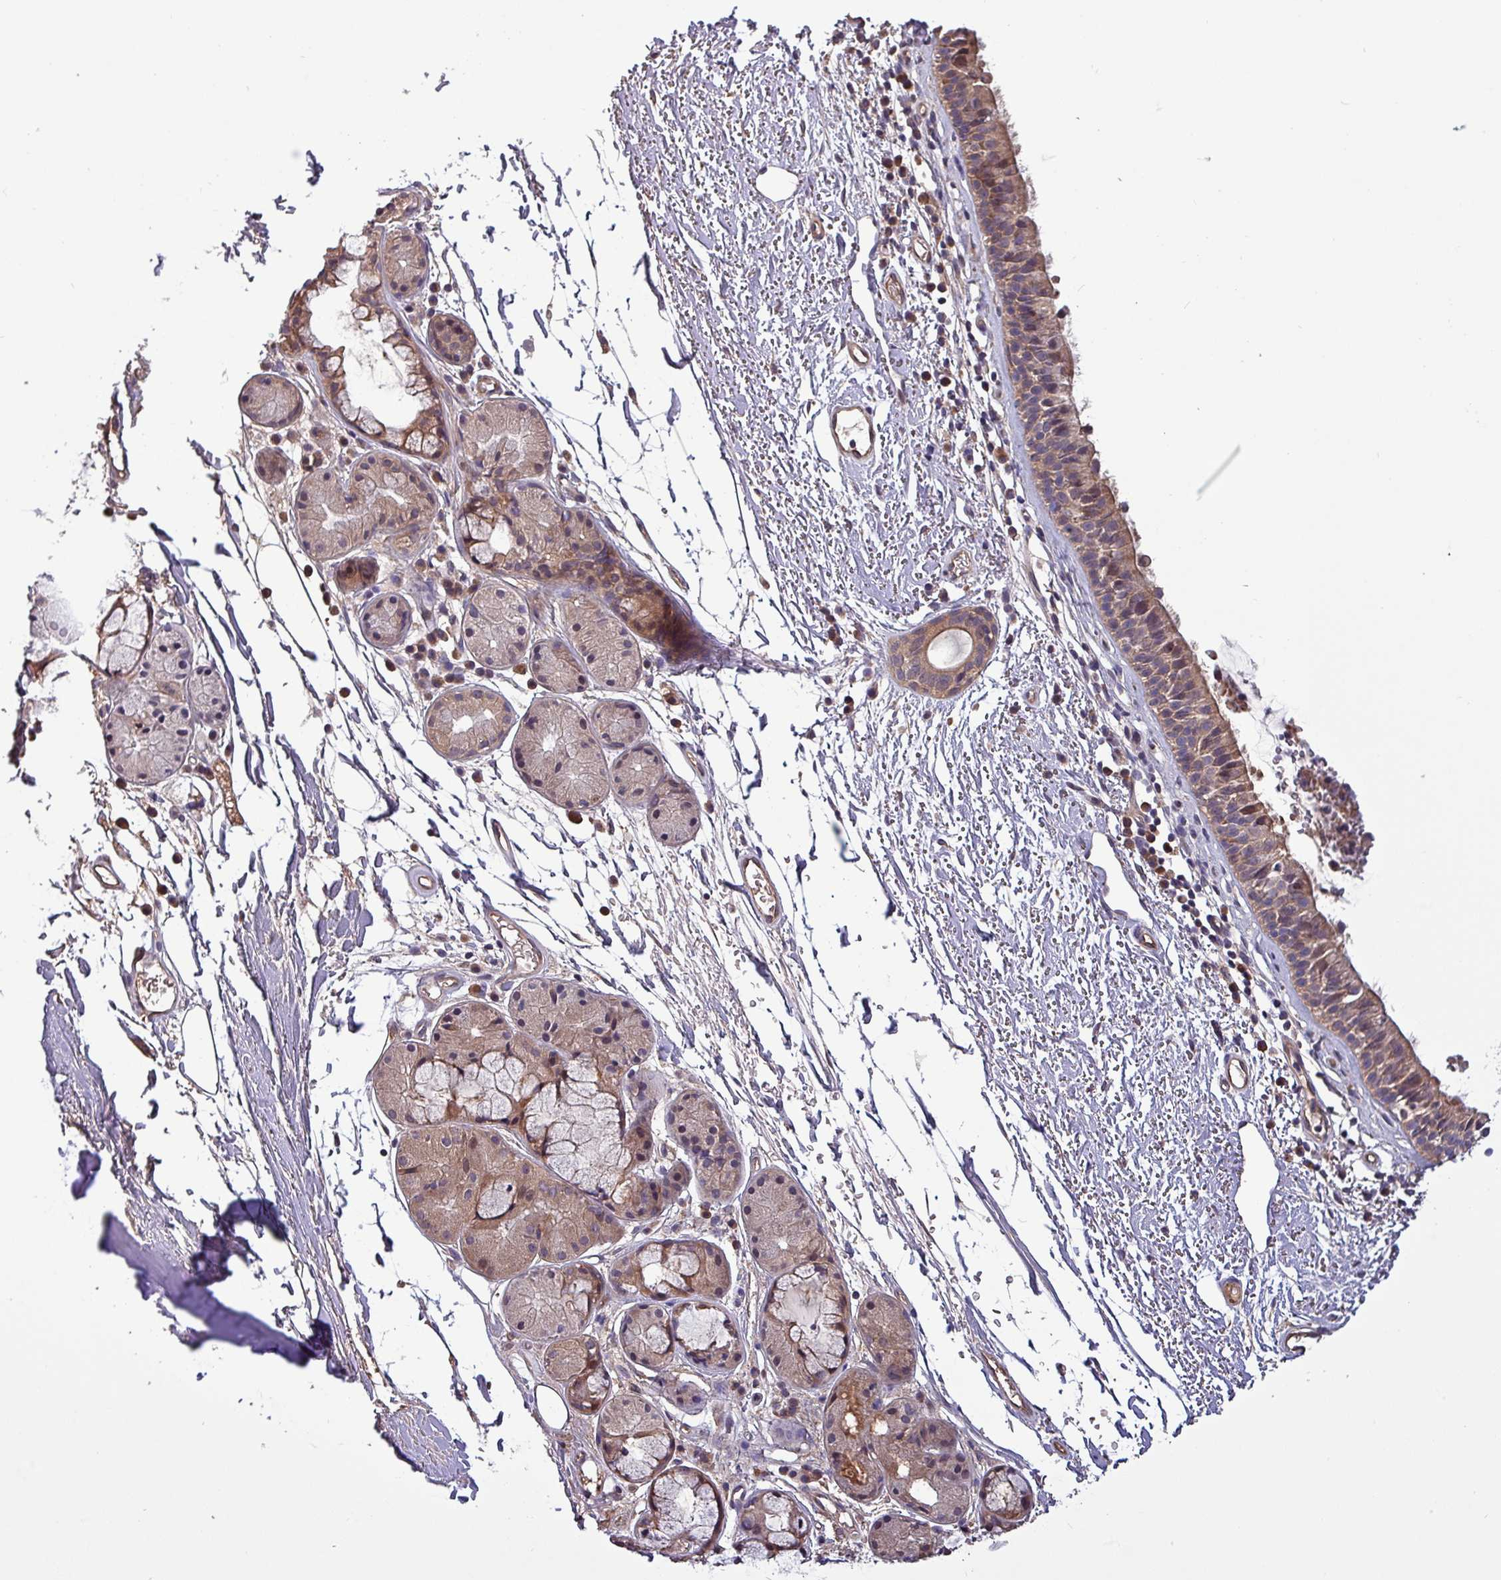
{"staining": {"intensity": "weak", "quantity": ">75%", "location": "cytoplasmic/membranous"}, "tissue": "nasopharynx", "cell_type": "Respiratory epithelial cells", "image_type": "normal", "snomed": [{"axis": "morphology", "description": "Normal tissue, NOS"}, {"axis": "topography", "description": "Cartilage tissue"}, {"axis": "topography", "description": "Nasopharynx"}], "caption": "Respiratory epithelial cells show low levels of weak cytoplasmic/membranous staining in about >75% of cells in normal nasopharynx. The staining was performed using DAB, with brown indicating positive protein expression. Nuclei are stained blue with hematoxylin.", "gene": "PAFAH1B2", "patient": {"sex": "male", "age": 56}}